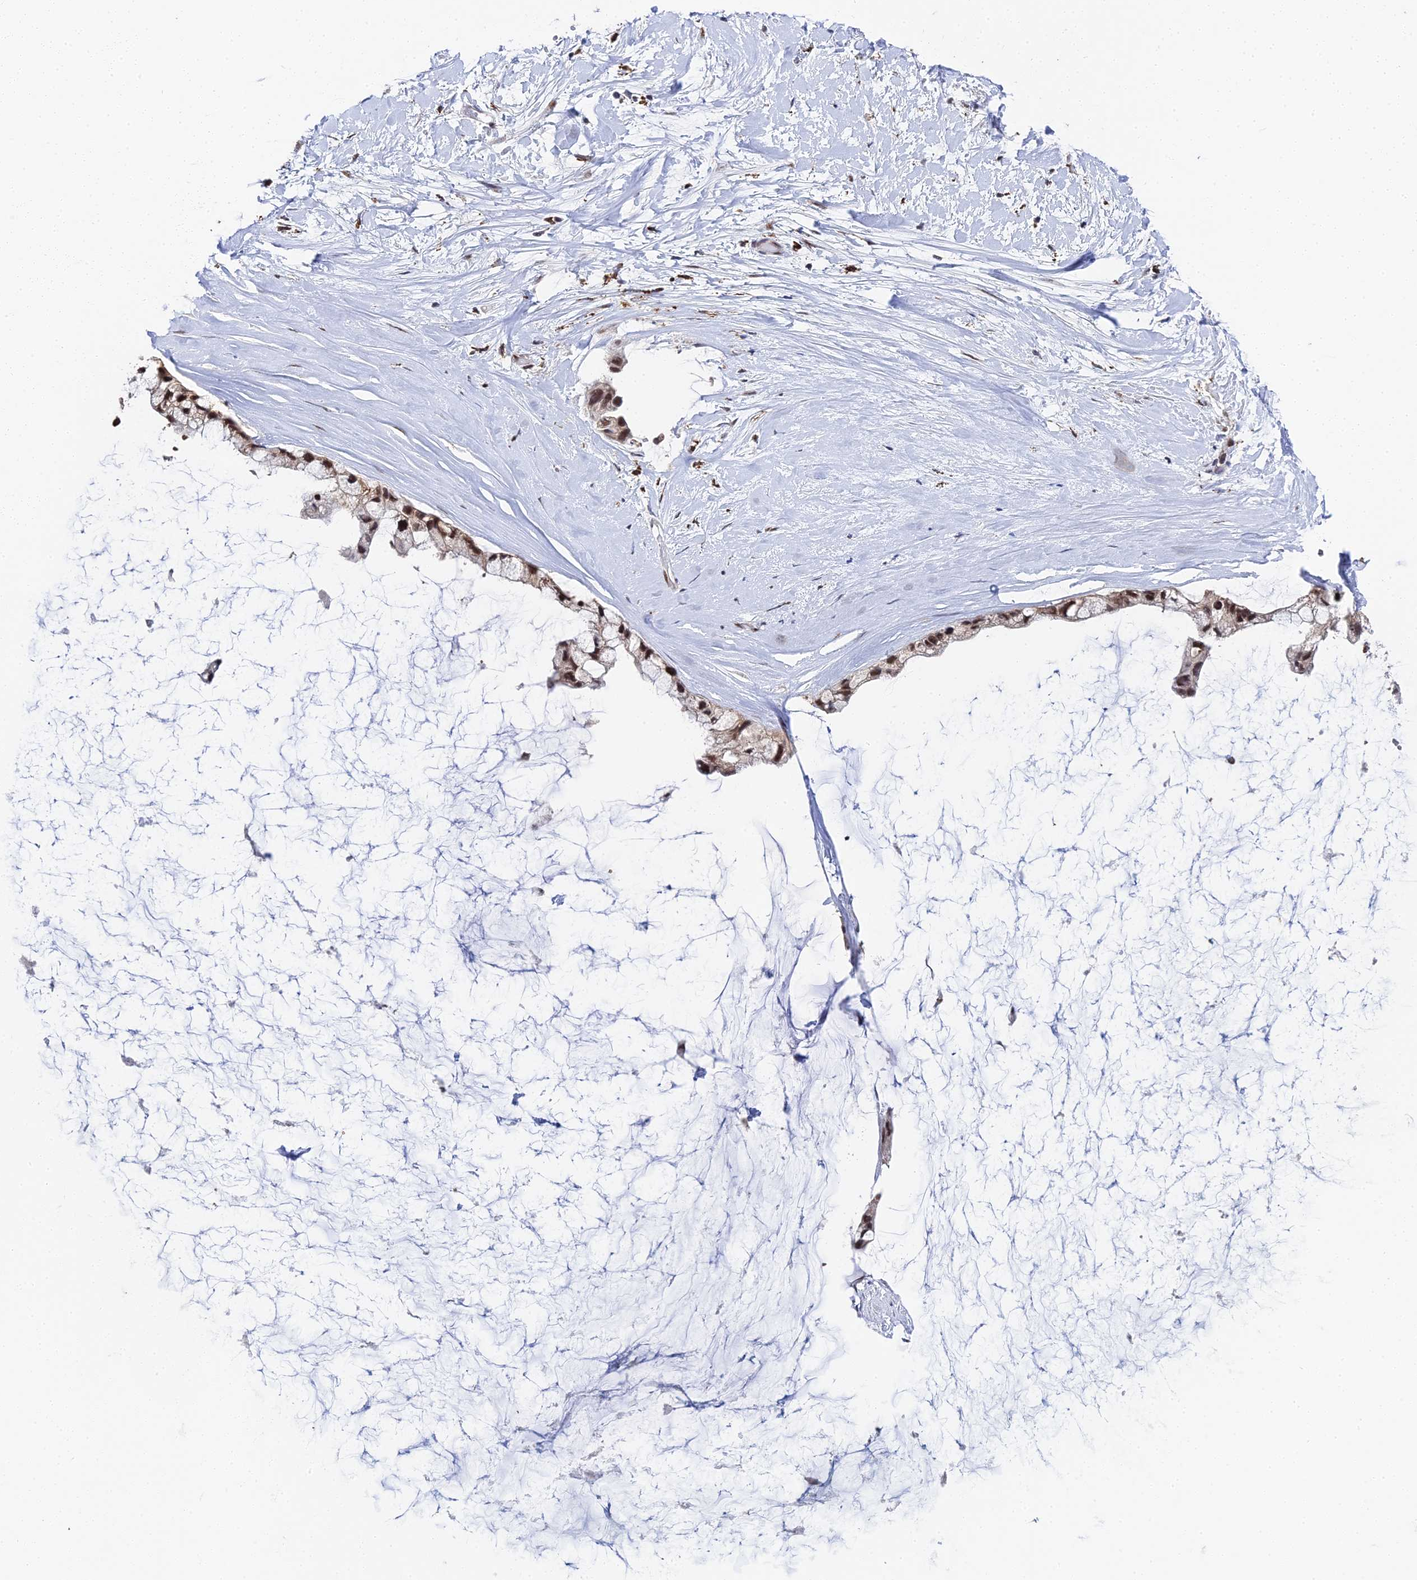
{"staining": {"intensity": "strong", "quantity": ">75%", "location": "nuclear"}, "tissue": "ovarian cancer", "cell_type": "Tumor cells", "image_type": "cancer", "snomed": [{"axis": "morphology", "description": "Cystadenocarcinoma, mucinous, NOS"}, {"axis": "topography", "description": "Ovary"}], "caption": "About >75% of tumor cells in ovarian cancer demonstrate strong nuclear protein staining as visualized by brown immunohistochemical staining.", "gene": "MAGOHB", "patient": {"sex": "female", "age": 39}}